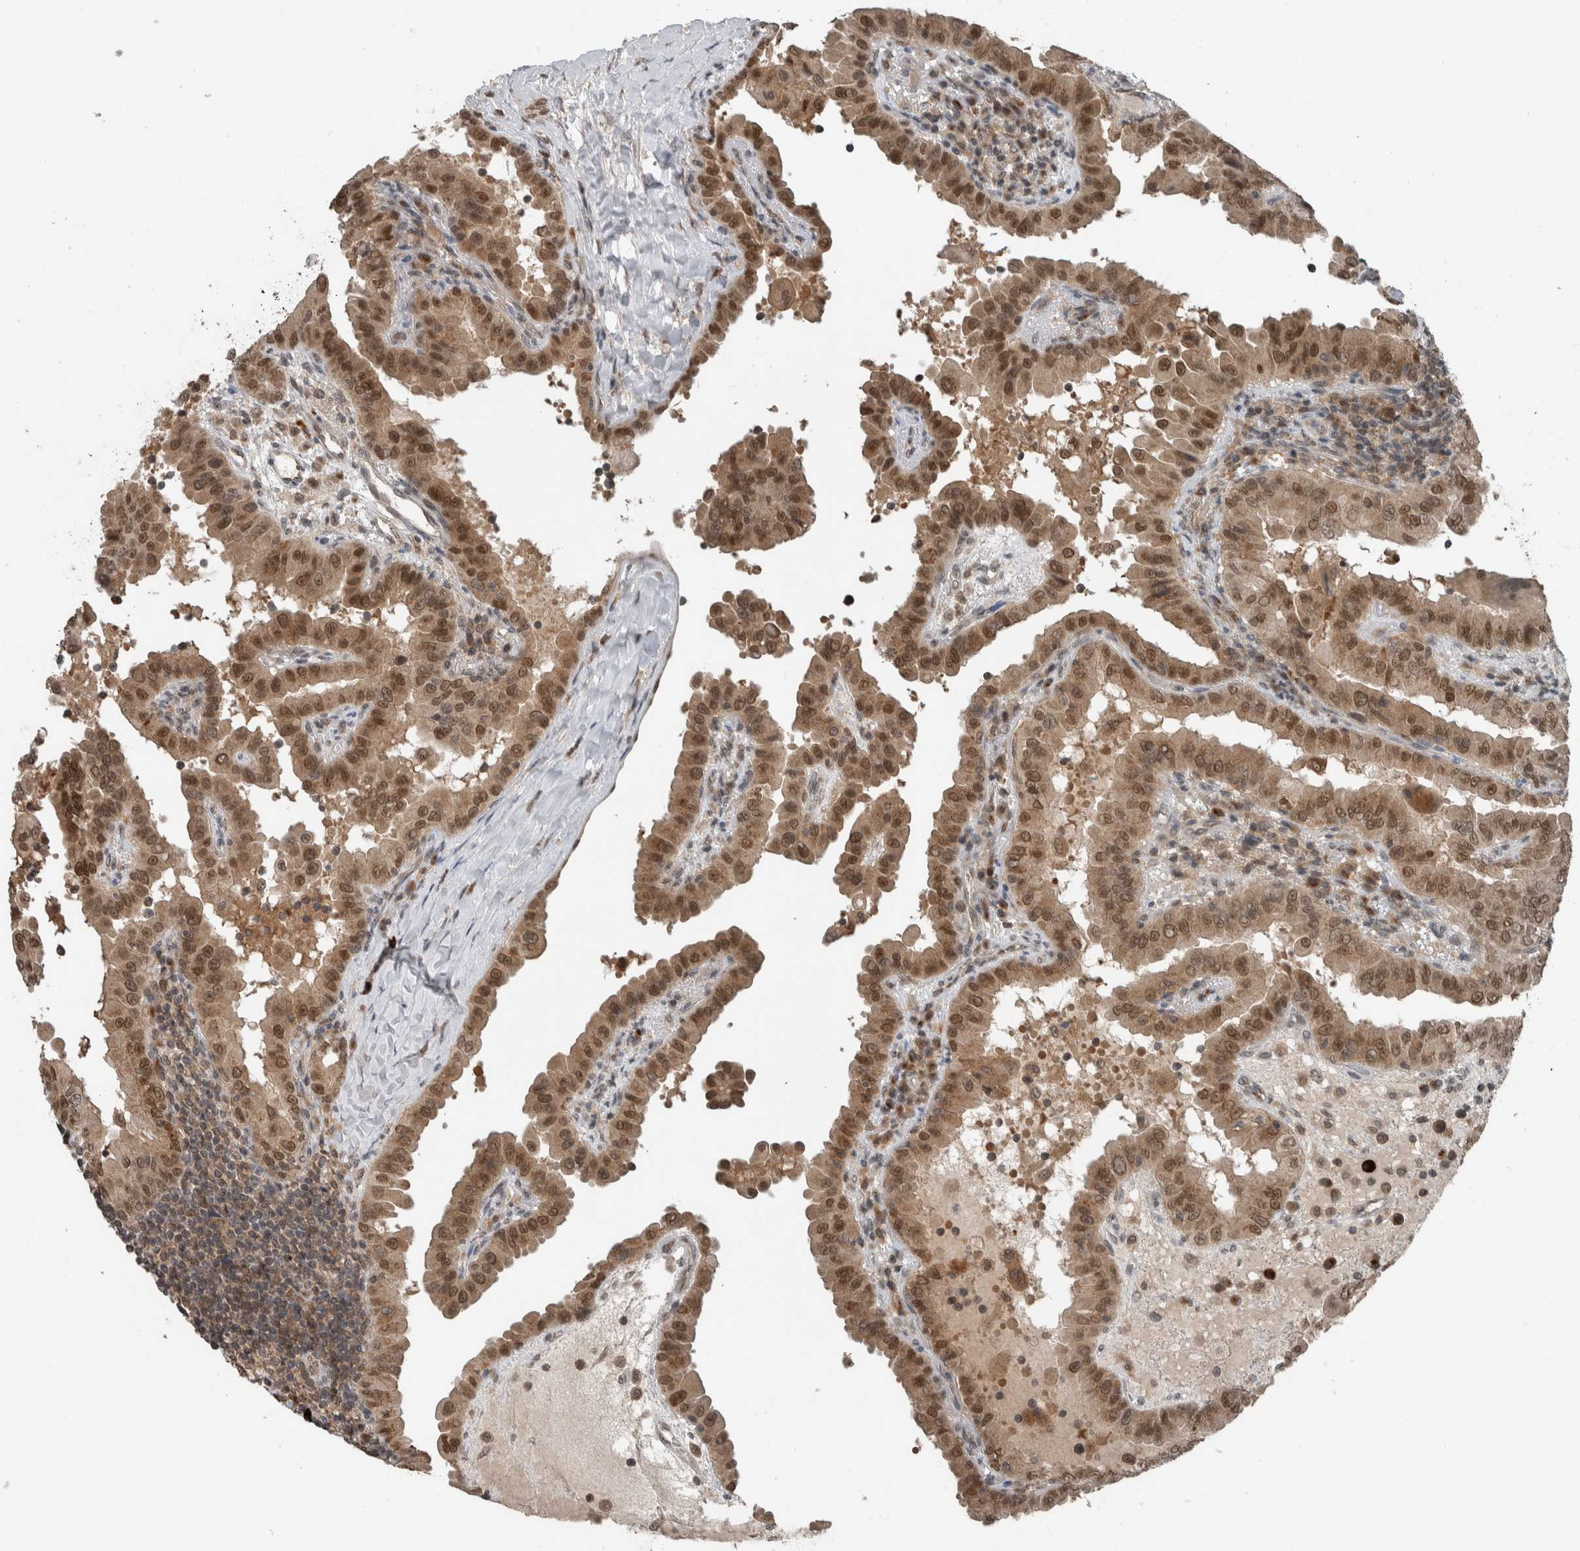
{"staining": {"intensity": "moderate", "quantity": ">75%", "location": "cytoplasmic/membranous,nuclear"}, "tissue": "thyroid cancer", "cell_type": "Tumor cells", "image_type": "cancer", "snomed": [{"axis": "morphology", "description": "Papillary adenocarcinoma, NOS"}, {"axis": "topography", "description": "Thyroid gland"}], "caption": "There is medium levels of moderate cytoplasmic/membranous and nuclear expression in tumor cells of thyroid papillary adenocarcinoma, as demonstrated by immunohistochemical staining (brown color).", "gene": "SPAG7", "patient": {"sex": "male", "age": 33}}